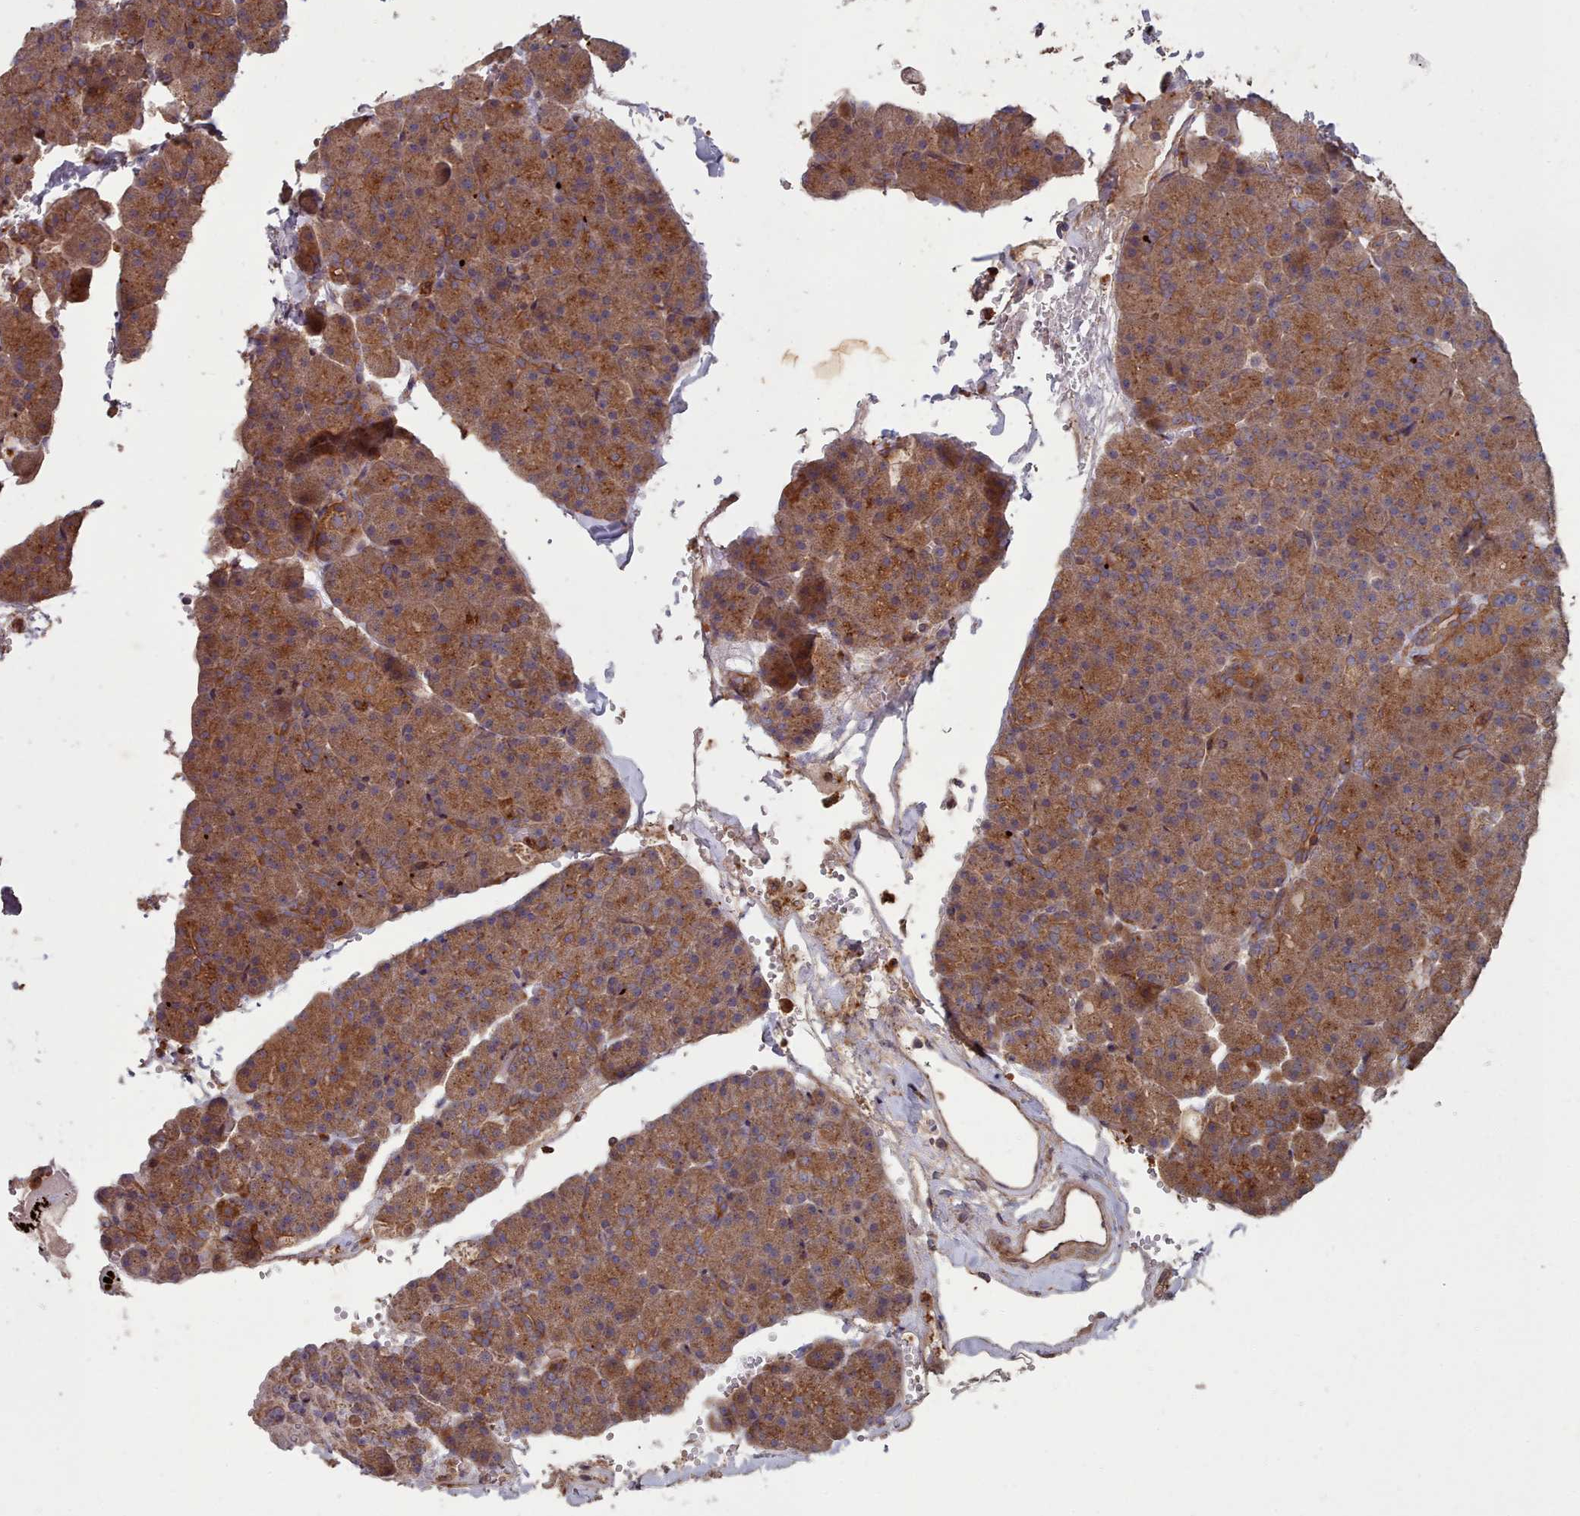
{"staining": {"intensity": "moderate", "quantity": ">75%", "location": "cytoplasmic/membranous"}, "tissue": "pancreas", "cell_type": "Exocrine glandular cells", "image_type": "normal", "snomed": [{"axis": "morphology", "description": "Normal tissue, NOS"}, {"axis": "topography", "description": "Pancreas"}], "caption": "Benign pancreas demonstrates moderate cytoplasmic/membranous staining in approximately >75% of exocrine glandular cells, visualized by immunohistochemistry.", "gene": "THSD7B", "patient": {"sex": "male", "age": 36}}